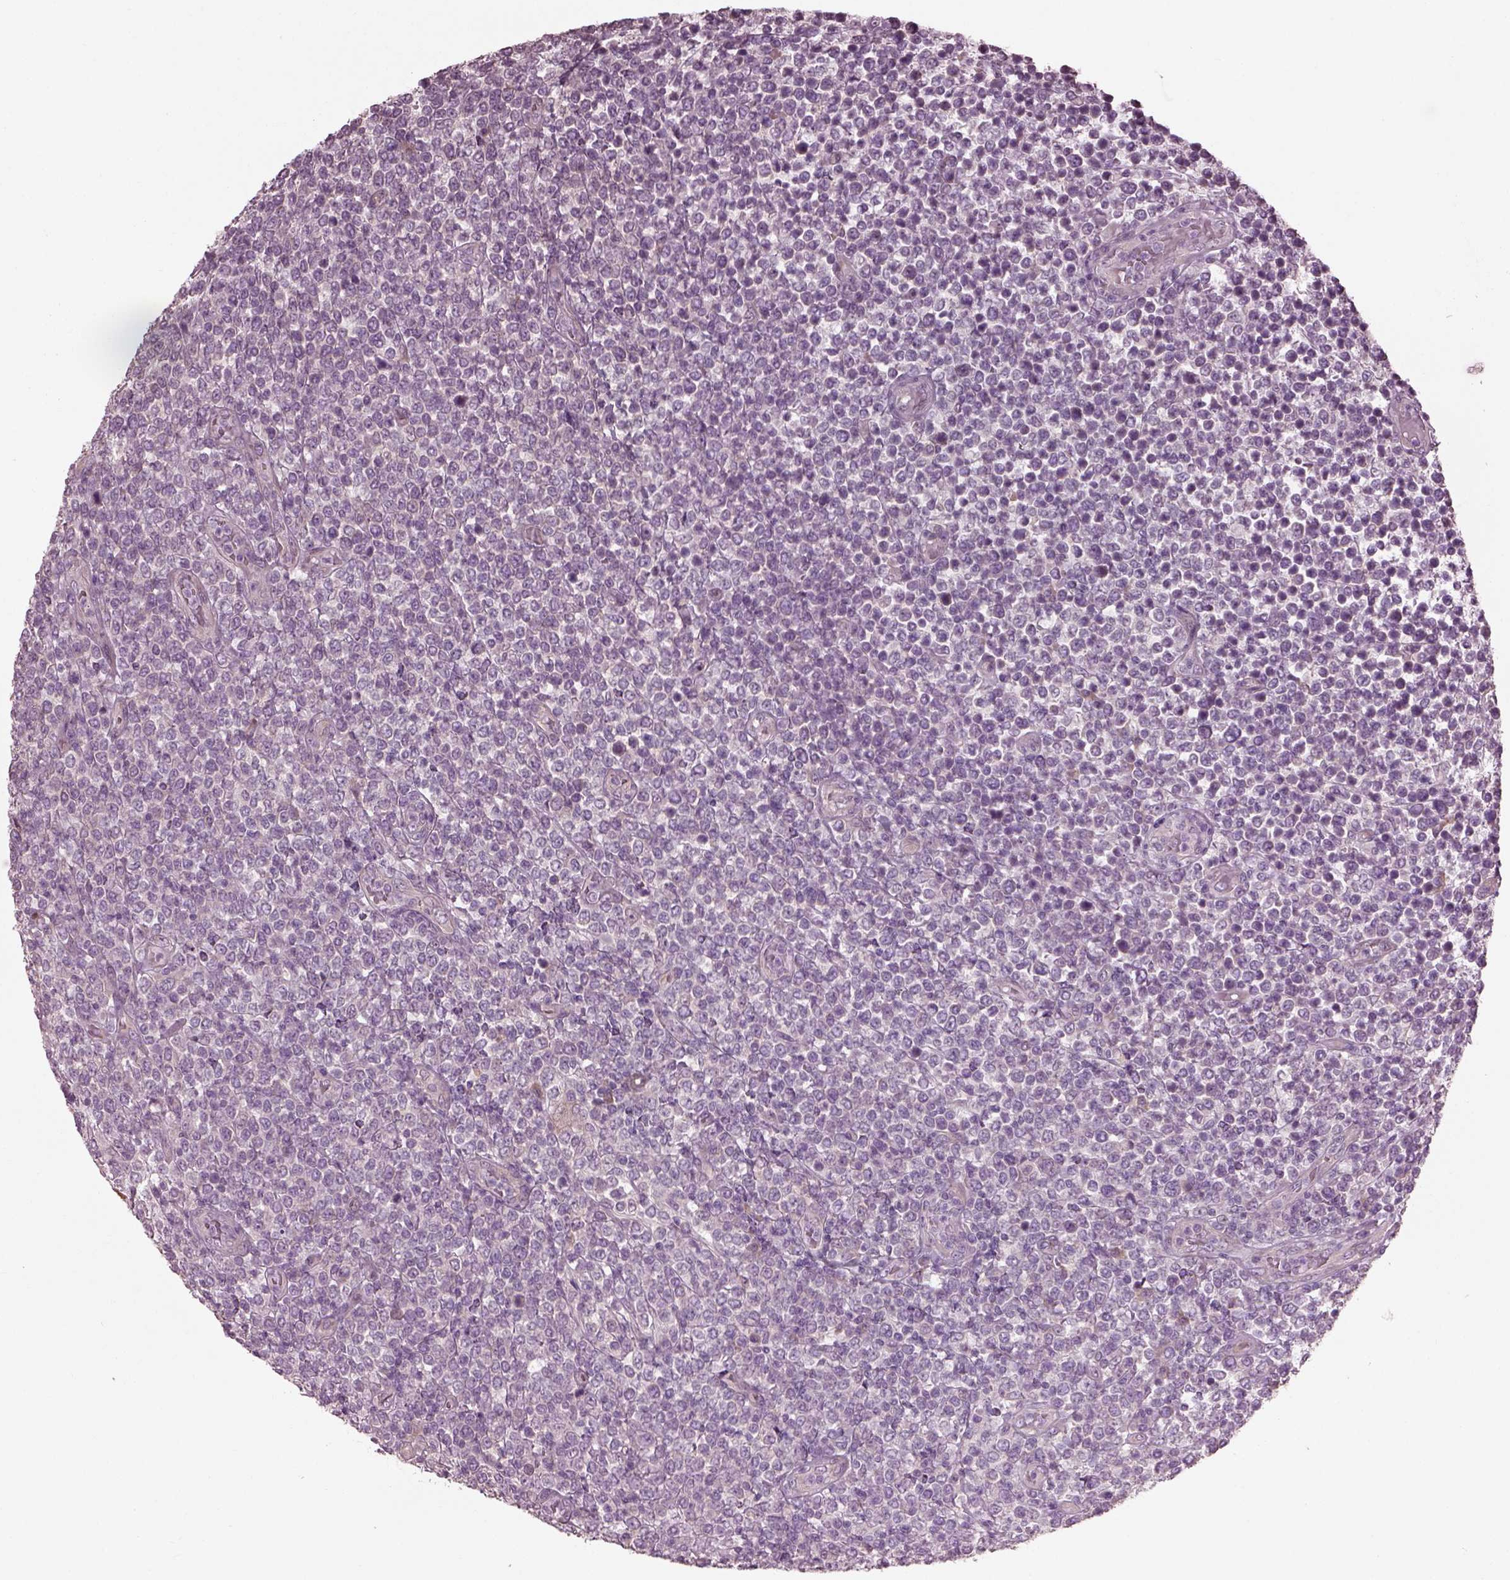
{"staining": {"intensity": "negative", "quantity": "none", "location": "none"}, "tissue": "lymphoma", "cell_type": "Tumor cells", "image_type": "cancer", "snomed": [{"axis": "morphology", "description": "Malignant lymphoma, non-Hodgkin's type, High grade"}, {"axis": "topography", "description": "Soft tissue"}], "caption": "The image exhibits no staining of tumor cells in high-grade malignant lymphoma, non-Hodgkin's type.", "gene": "CABP5", "patient": {"sex": "female", "age": 56}}